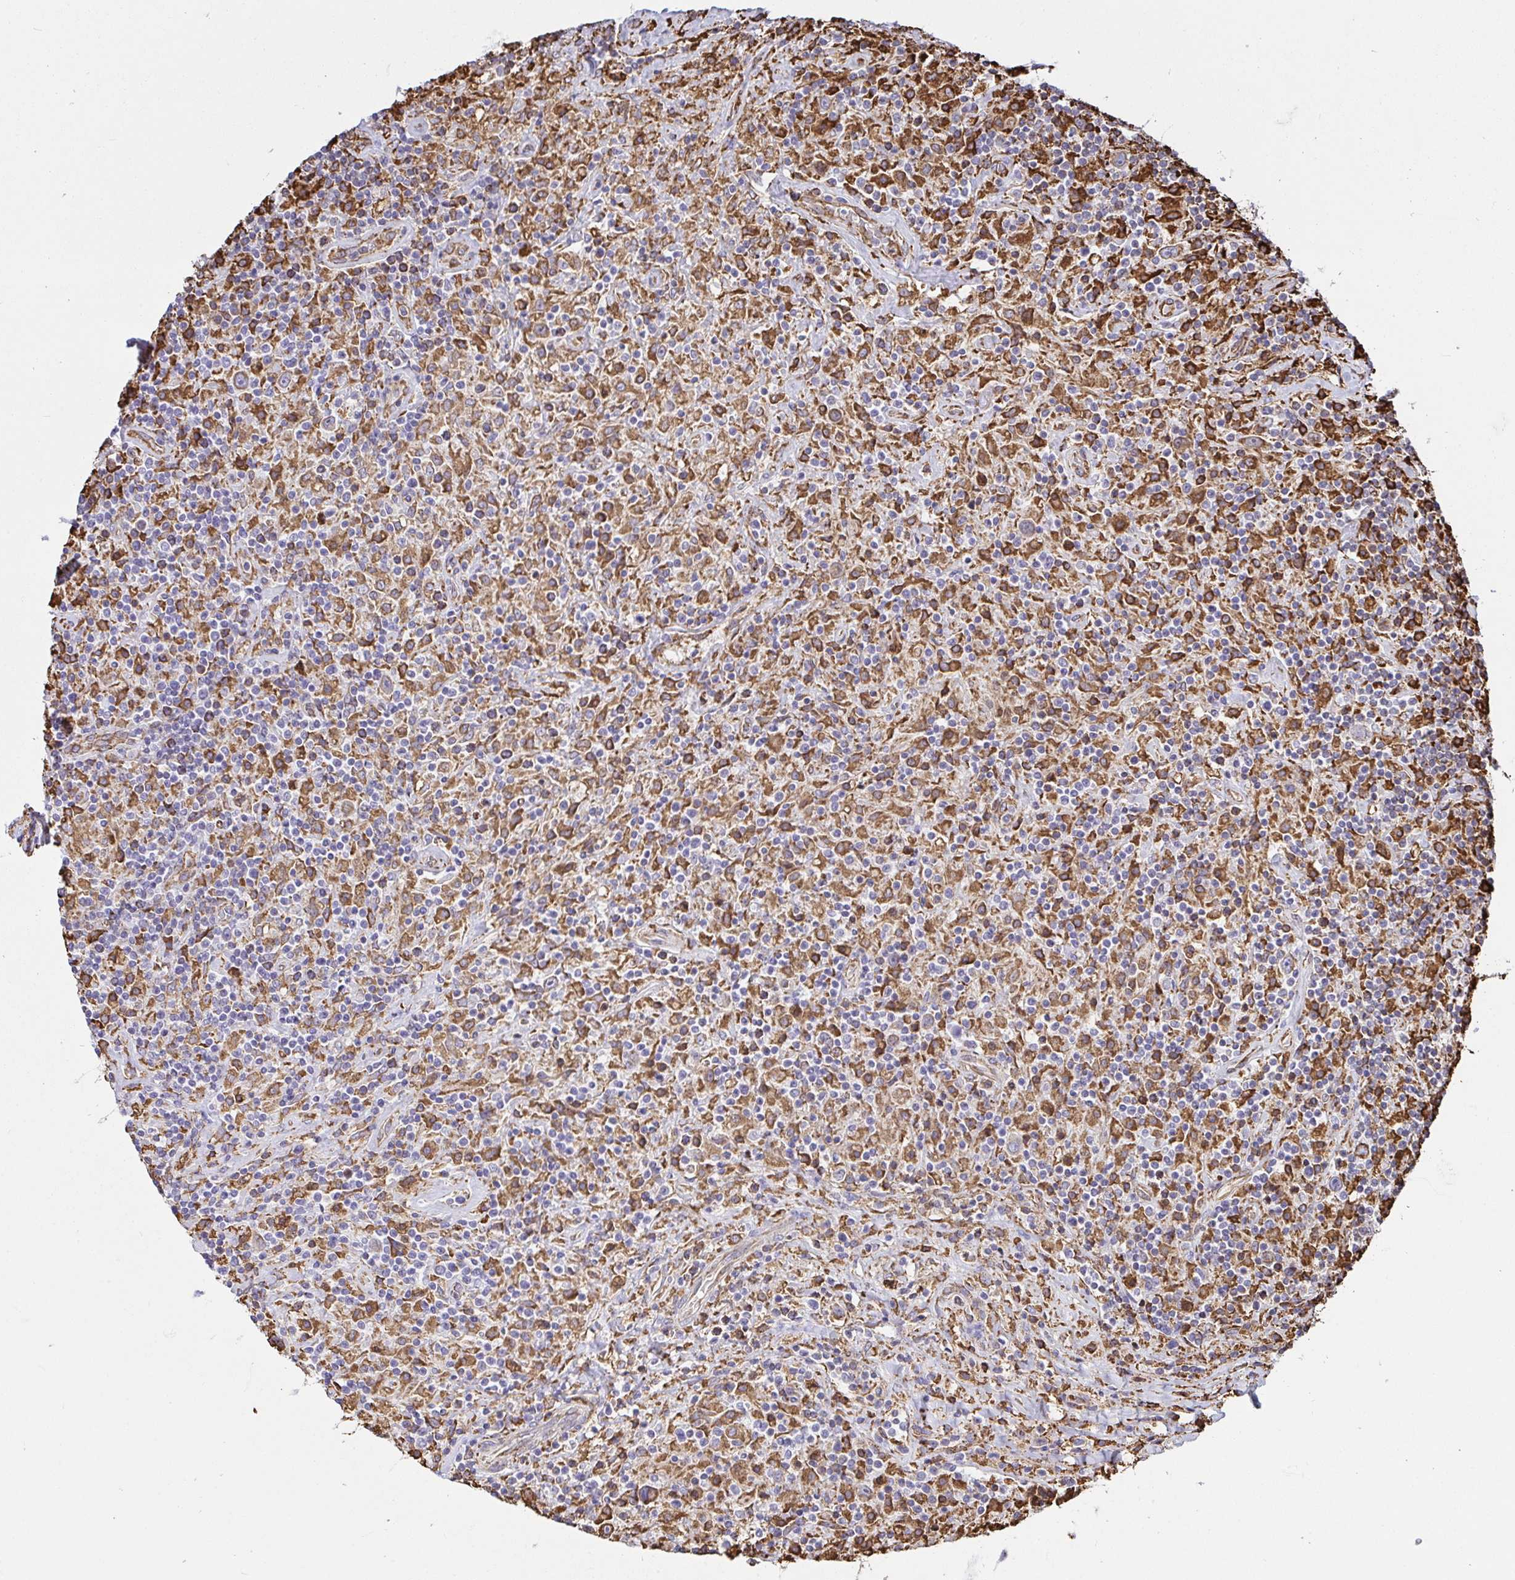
{"staining": {"intensity": "moderate", "quantity": "25%-75%", "location": "cytoplasmic/membranous"}, "tissue": "lymphoma", "cell_type": "Tumor cells", "image_type": "cancer", "snomed": [{"axis": "morphology", "description": "Hodgkin's disease, NOS"}, {"axis": "topography", "description": "Lymph node"}], "caption": "Protein staining exhibits moderate cytoplasmic/membranous staining in approximately 25%-75% of tumor cells in lymphoma.", "gene": "CLGN", "patient": {"sex": "male", "age": 70}}